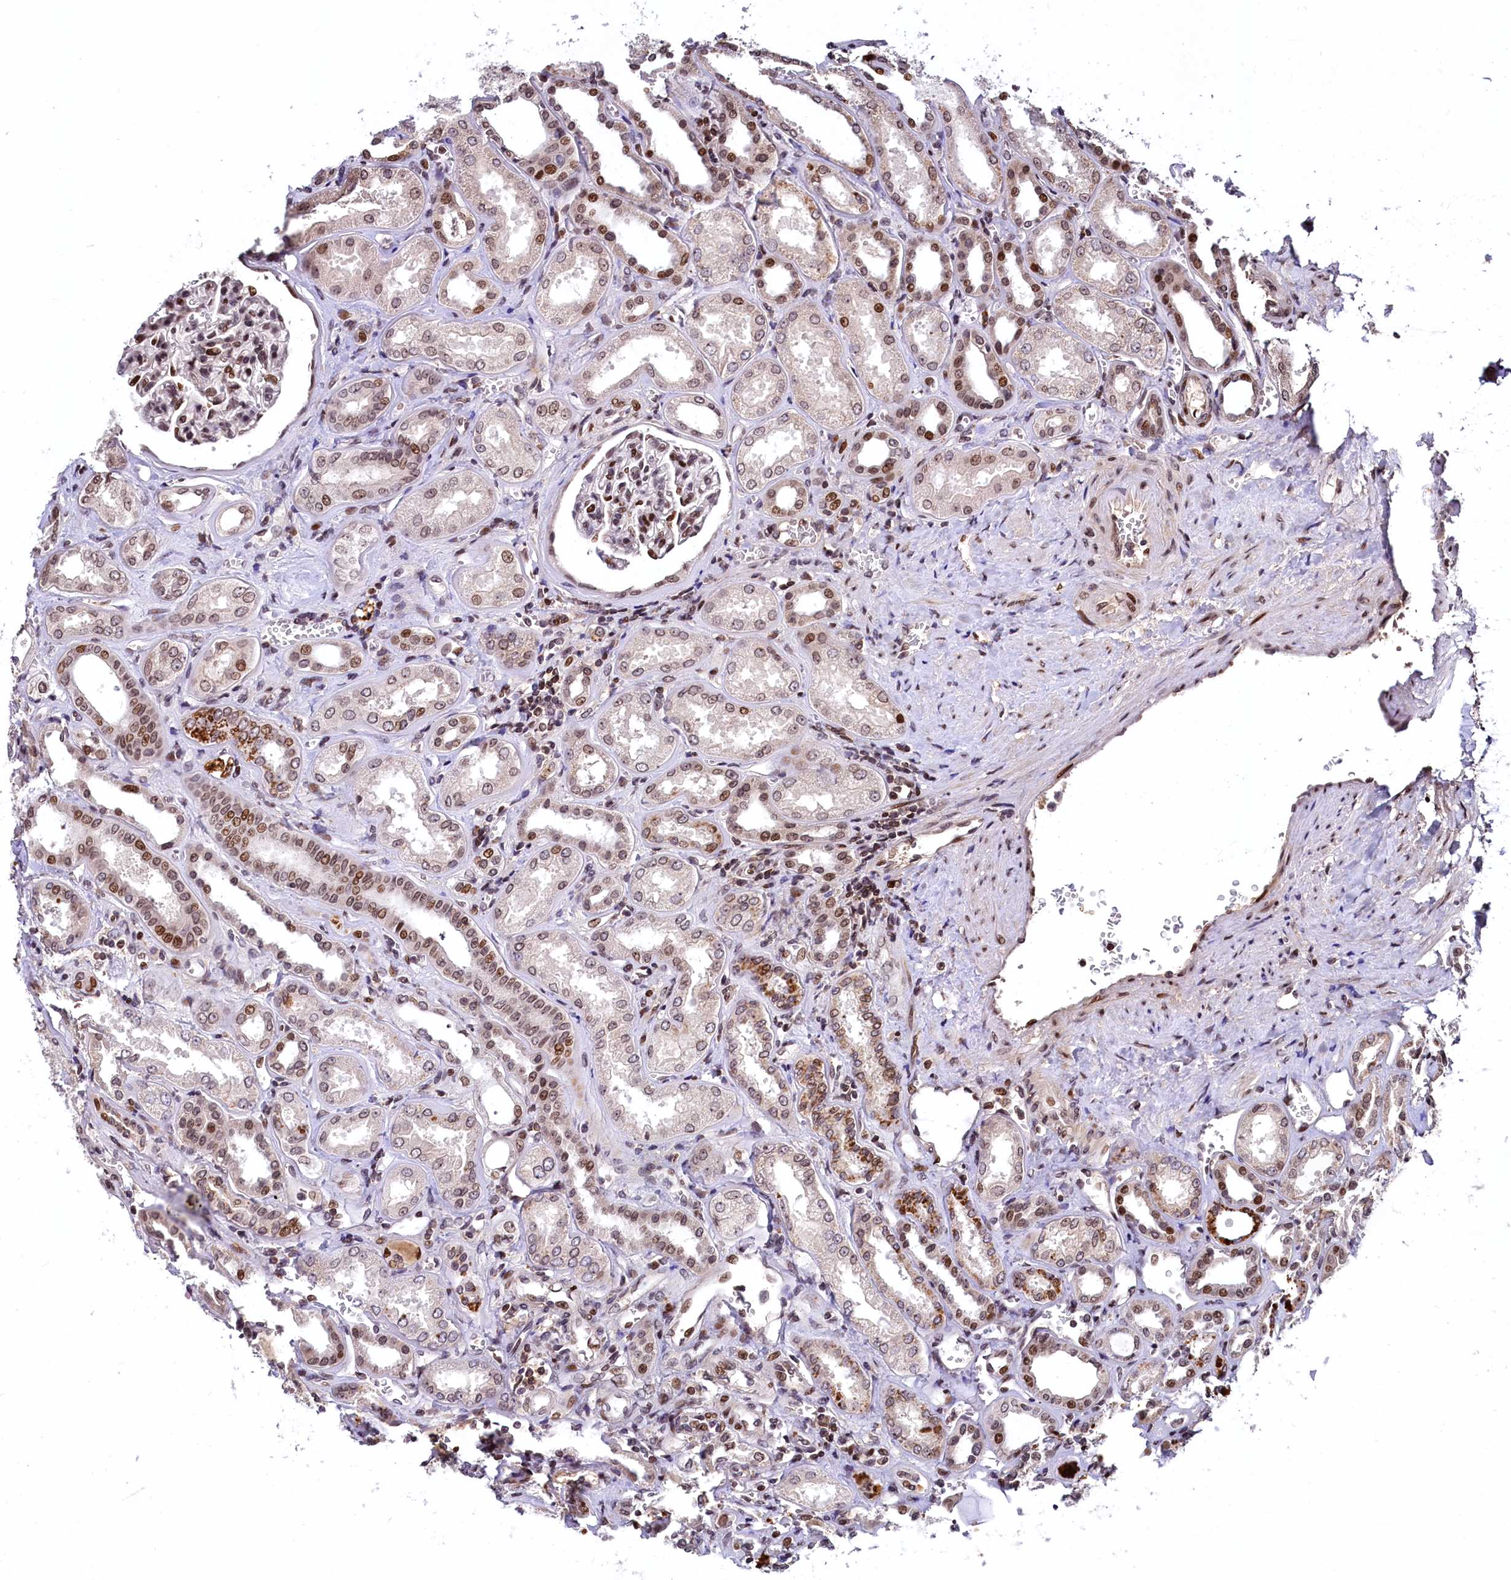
{"staining": {"intensity": "moderate", "quantity": ">75%", "location": "nuclear"}, "tissue": "kidney", "cell_type": "Cells in glomeruli", "image_type": "normal", "snomed": [{"axis": "morphology", "description": "Normal tissue, NOS"}, {"axis": "morphology", "description": "Adenocarcinoma, NOS"}, {"axis": "topography", "description": "Kidney"}], "caption": "IHC staining of unremarkable kidney, which shows medium levels of moderate nuclear staining in about >75% of cells in glomeruli indicating moderate nuclear protein positivity. The staining was performed using DAB (3,3'-diaminobenzidine) (brown) for protein detection and nuclei were counterstained in hematoxylin (blue).", "gene": "FAM217B", "patient": {"sex": "female", "age": 68}}